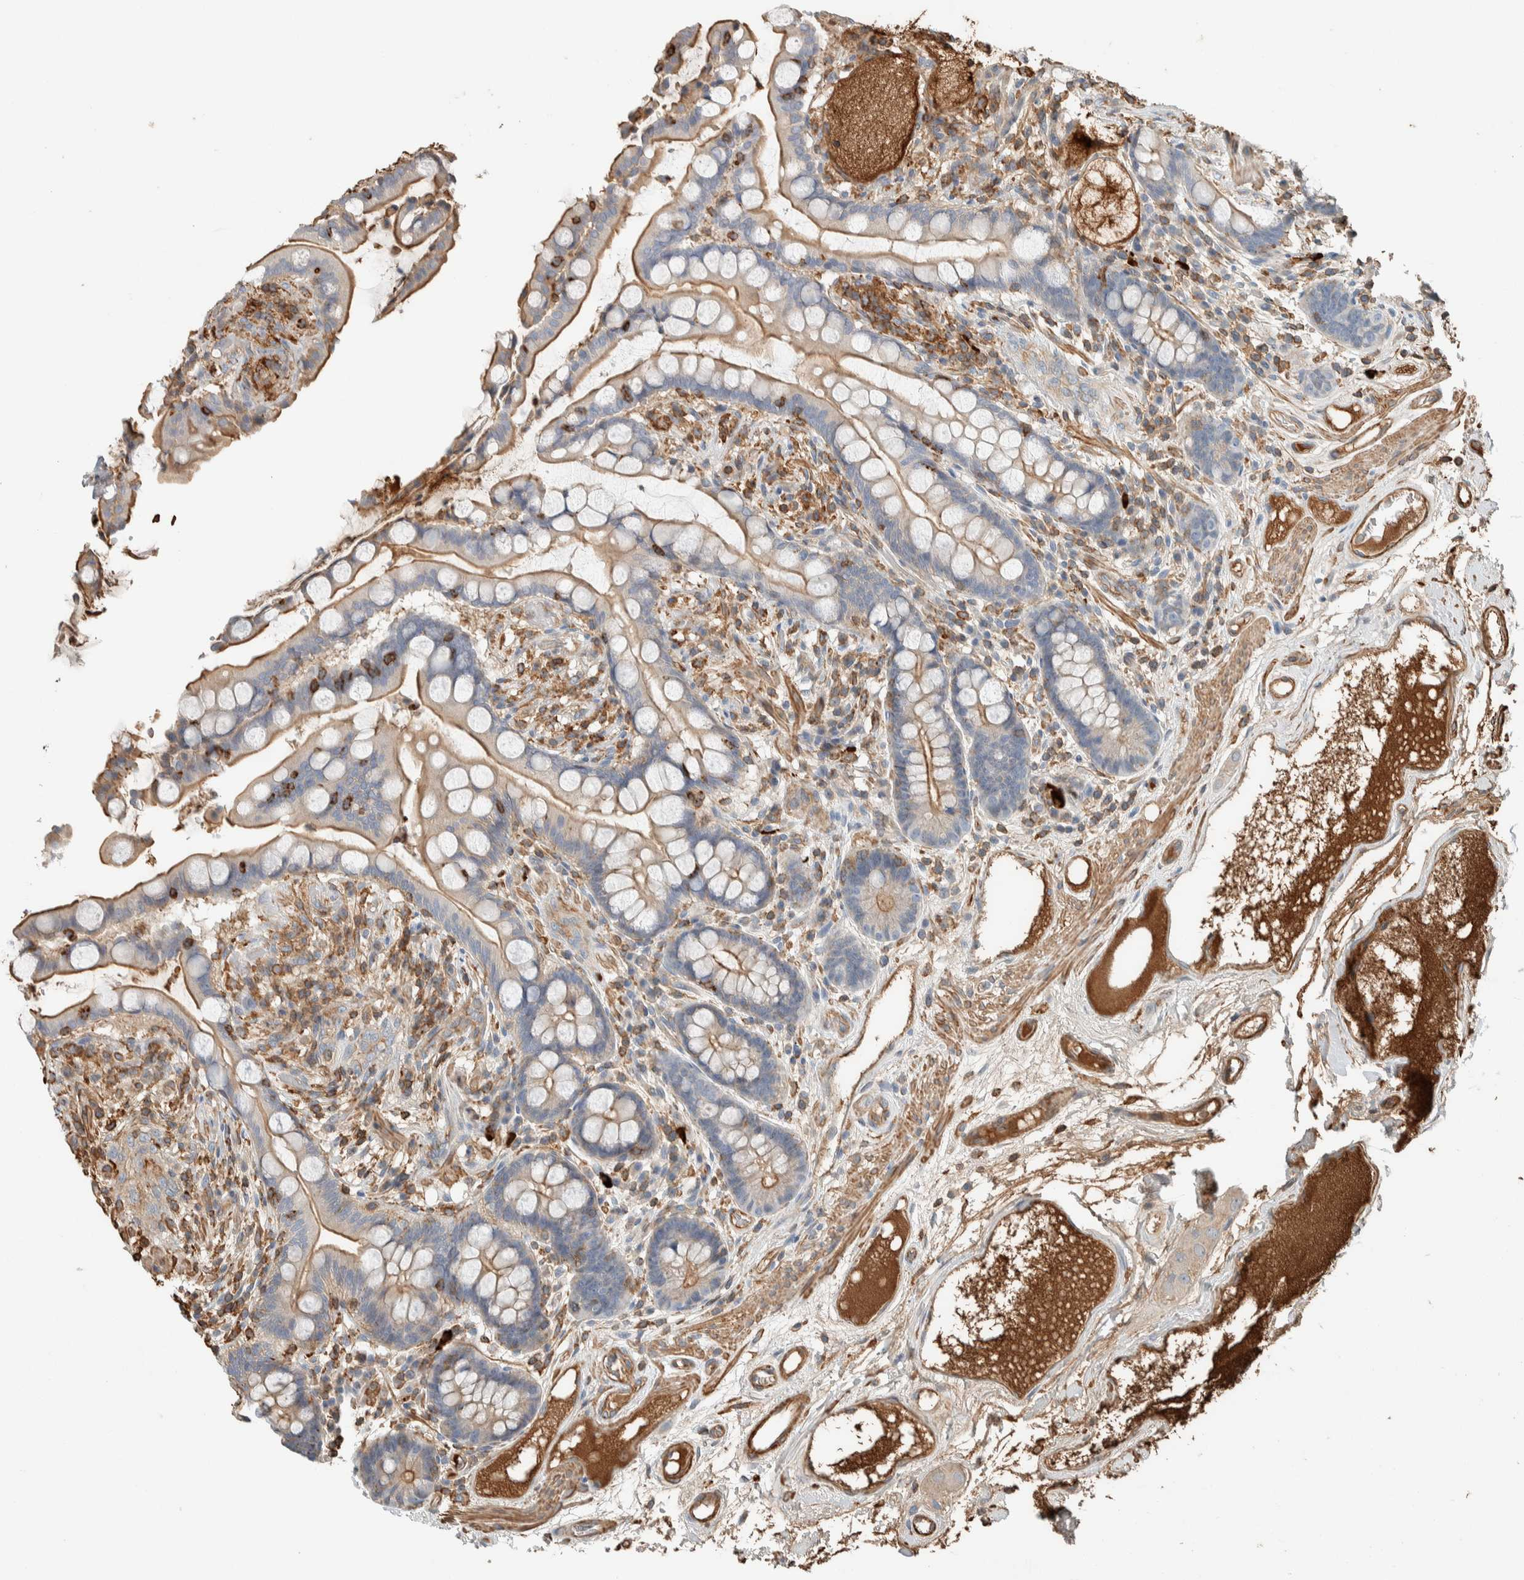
{"staining": {"intensity": "moderate", "quantity": ">75%", "location": "cytoplasmic/membranous"}, "tissue": "colon", "cell_type": "Endothelial cells", "image_type": "normal", "snomed": [{"axis": "morphology", "description": "Normal tissue, NOS"}, {"axis": "topography", "description": "Colon"}], "caption": "Protein staining of unremarkable colon reveals moderate cytoplasmic/membranous expression in approximately >75% of endothelial cells.", "gene": "CTBP2", "patient": {"sex": "male", "age": 73}}